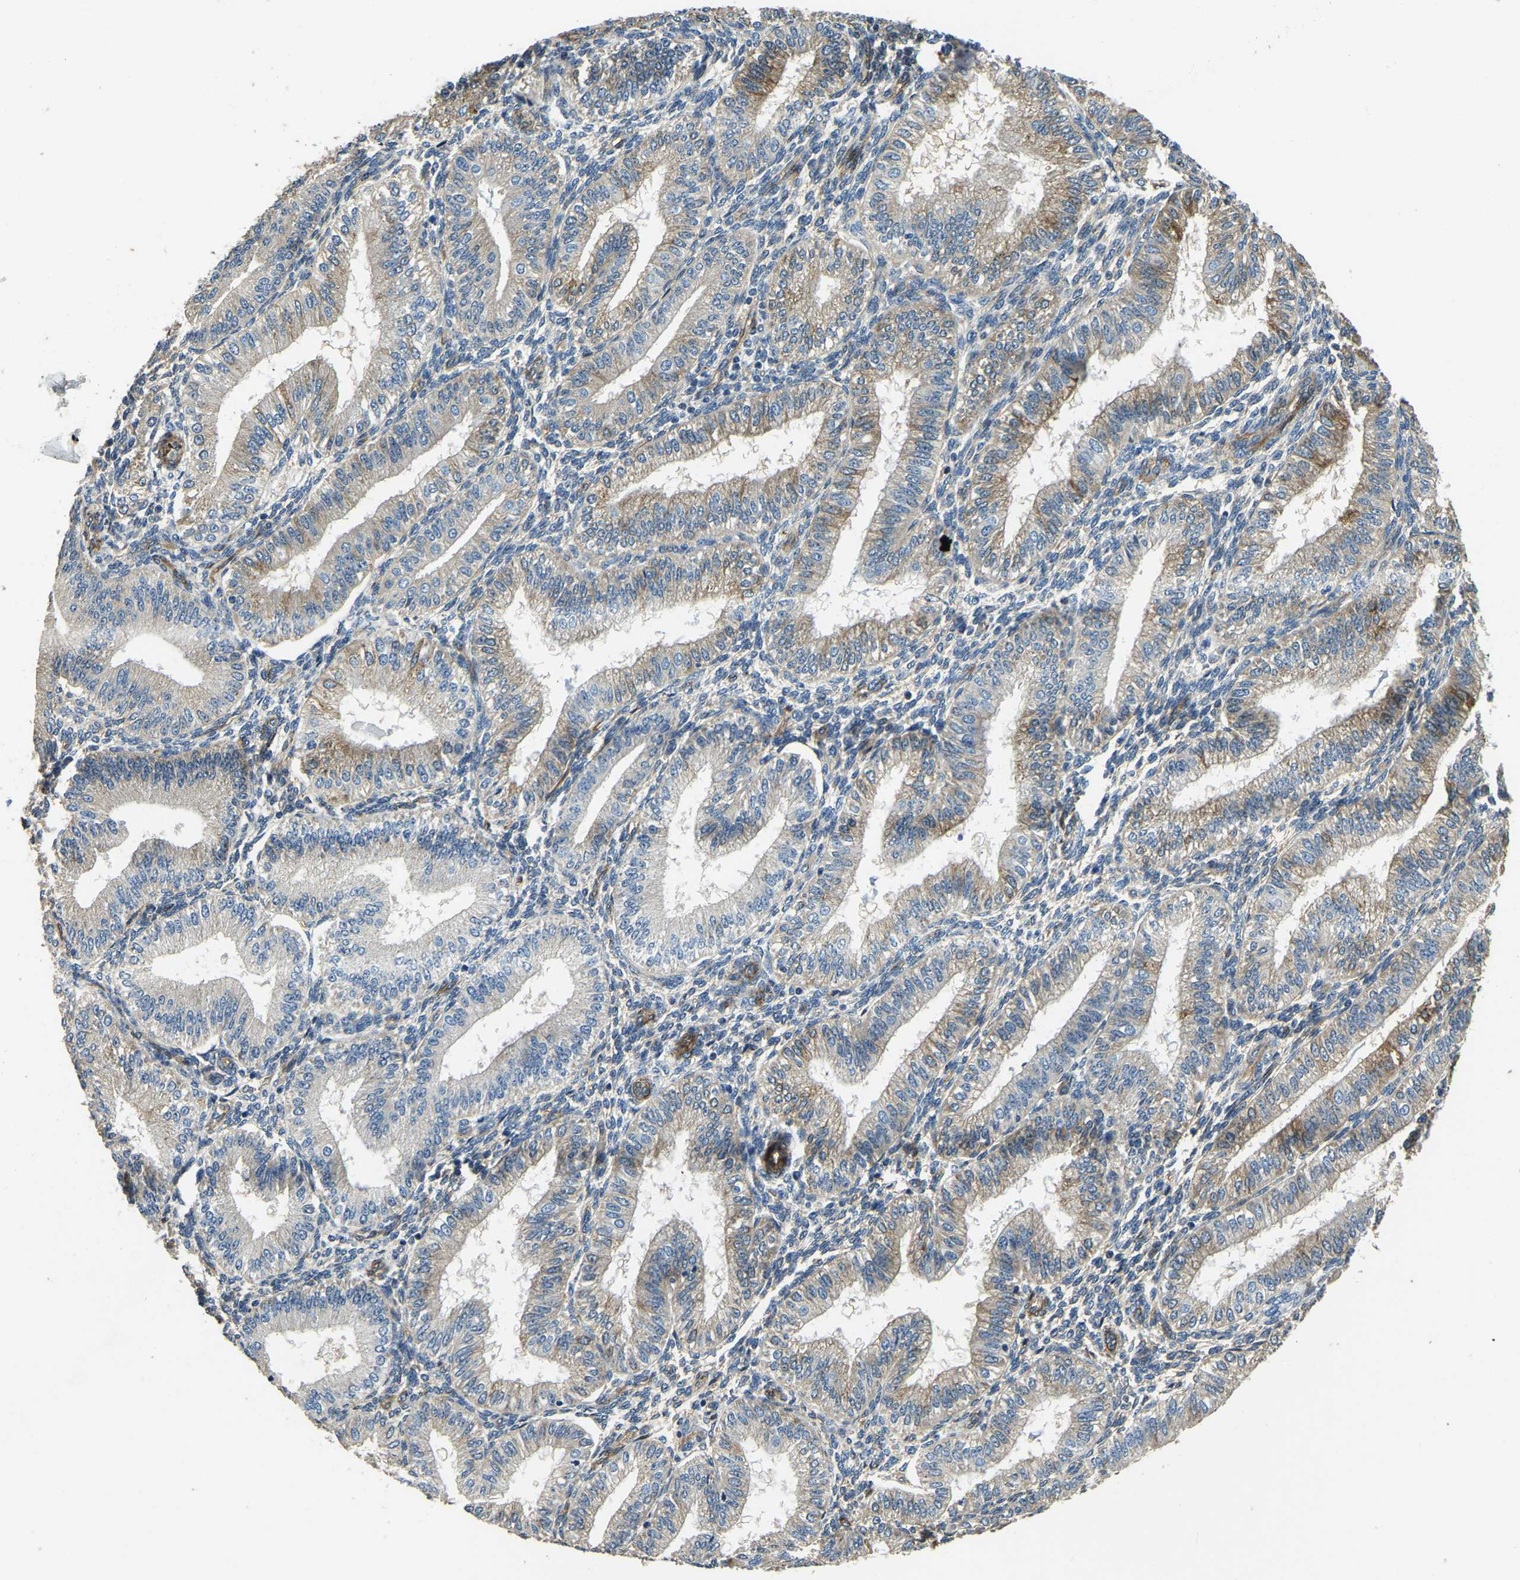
{"staining": {"intensity": "moderate", "quantity": "<25%", "location": "cytoplasmic/membranous"}, "tissue": "endometrium", "cell_type": "Cells in endometrial stroma", "image_type": "normal", "snomed": [{"axis": "morphology", "description": "Normal tissue, NOS"}, {"axis": "topography", "description": "Endometrium"}], "caption": "Endometrium was stained to show a protein in brown. There is low levels of moderate cytoplasmic/membranous expression in about <25% of cells in endometrial stroma. Nuclei are stained in blue.", "gene": "RNF39", "patient": {"sex": "female", "age": 39}}